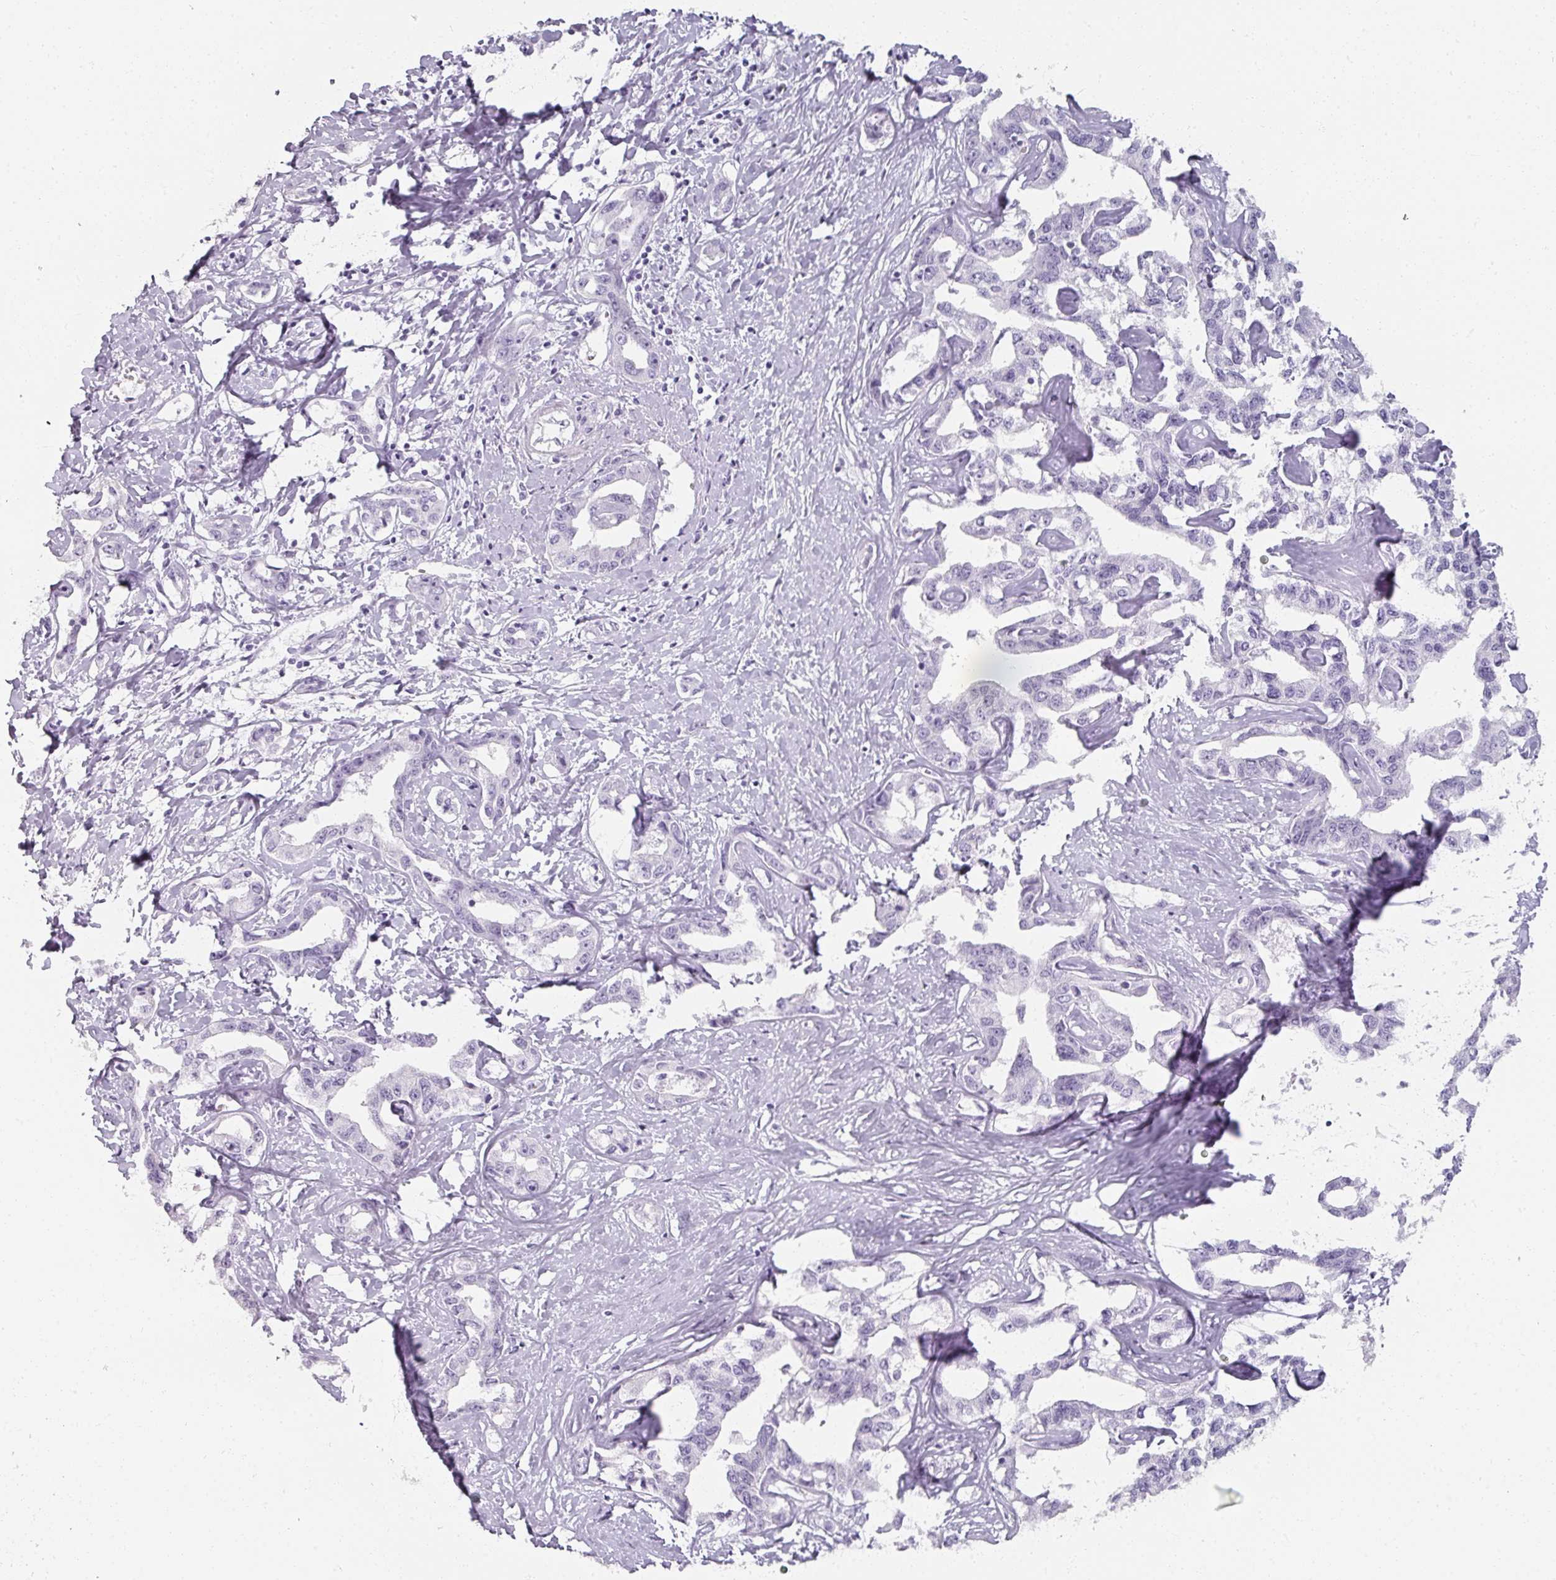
{"staining": {"intensity": "negative", "quantity": "none", "location": "none"}, "tissue": "liver cancer", "cell_type": "Tumor cells", "image_type": "cancer", "snomed": [{"axis": "morphology", "description": "Cholangiocarcinoma"}, {"axis": "topography", "description": "Liver"}], "caption": "DAB immunohistochemical staining of human liver cholangiocarcinoma demonstrates no significant staining in tumor cells.", "gene": "REG3G", "patient": {"sex": "male", "age": 59}}